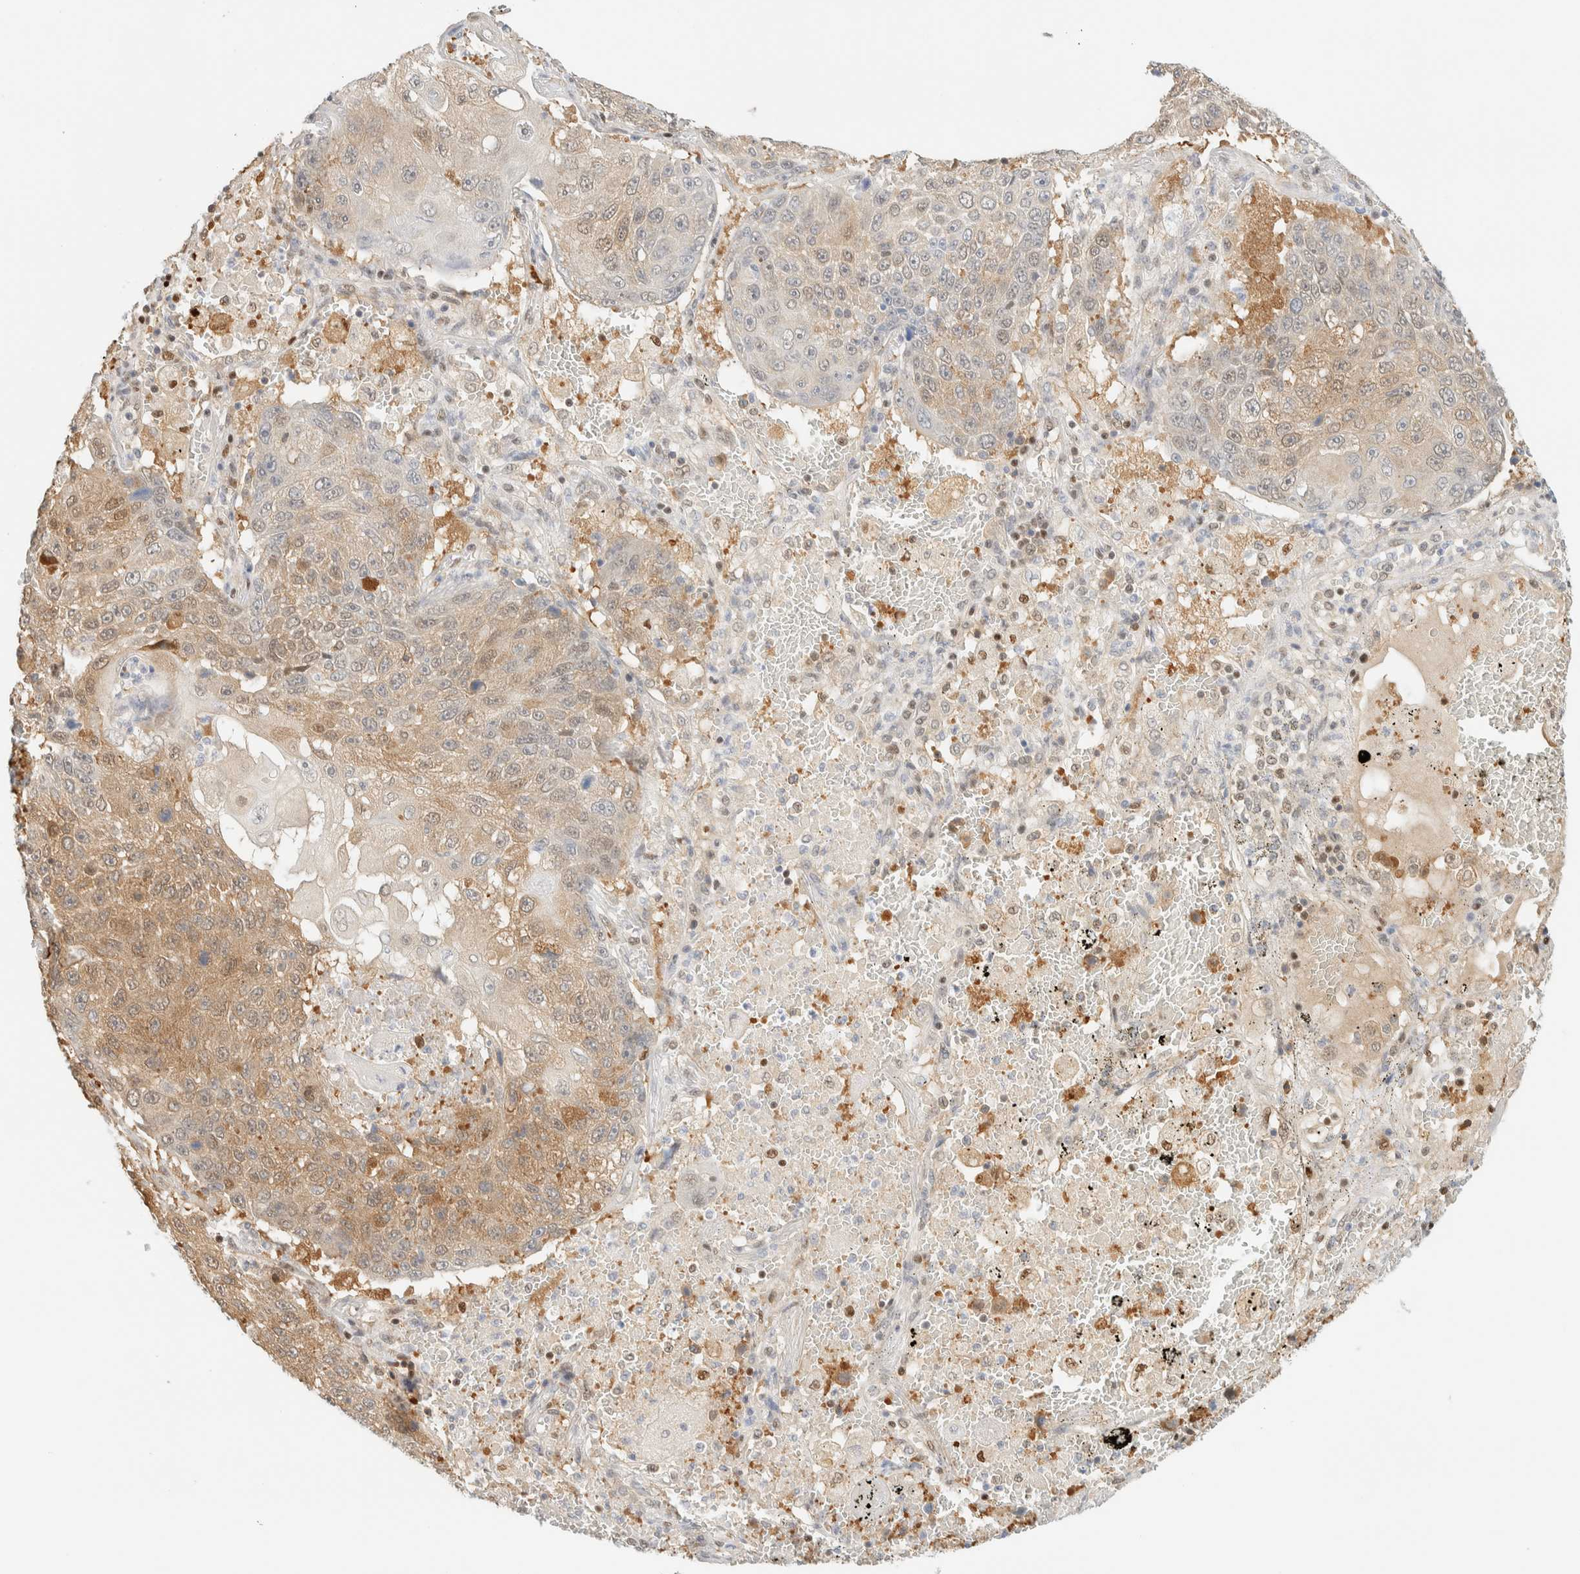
{"staining": {"intensity": "weak", "quantity": "25%-75%", "location": "cytoplasmic/membranous"}, "tissue": "lung cancer", "cell_type": "Tumor cells", "image_type": "cancer", "snomed": [{"axis": "morphology", "description": "Squamous cell carcinoma, NOS"}, {"axis": "topography", "description": "Lung"}], "caption": "There is low levels of weak cytoplasmic/membranous staining in tumor cells of lung cancer (squamous cell carcinoma), as demonstrated by immunohistochemical staining (brown color).", "gene": "ZBTB37", "patient": {"sex": "male", "age": 61}}